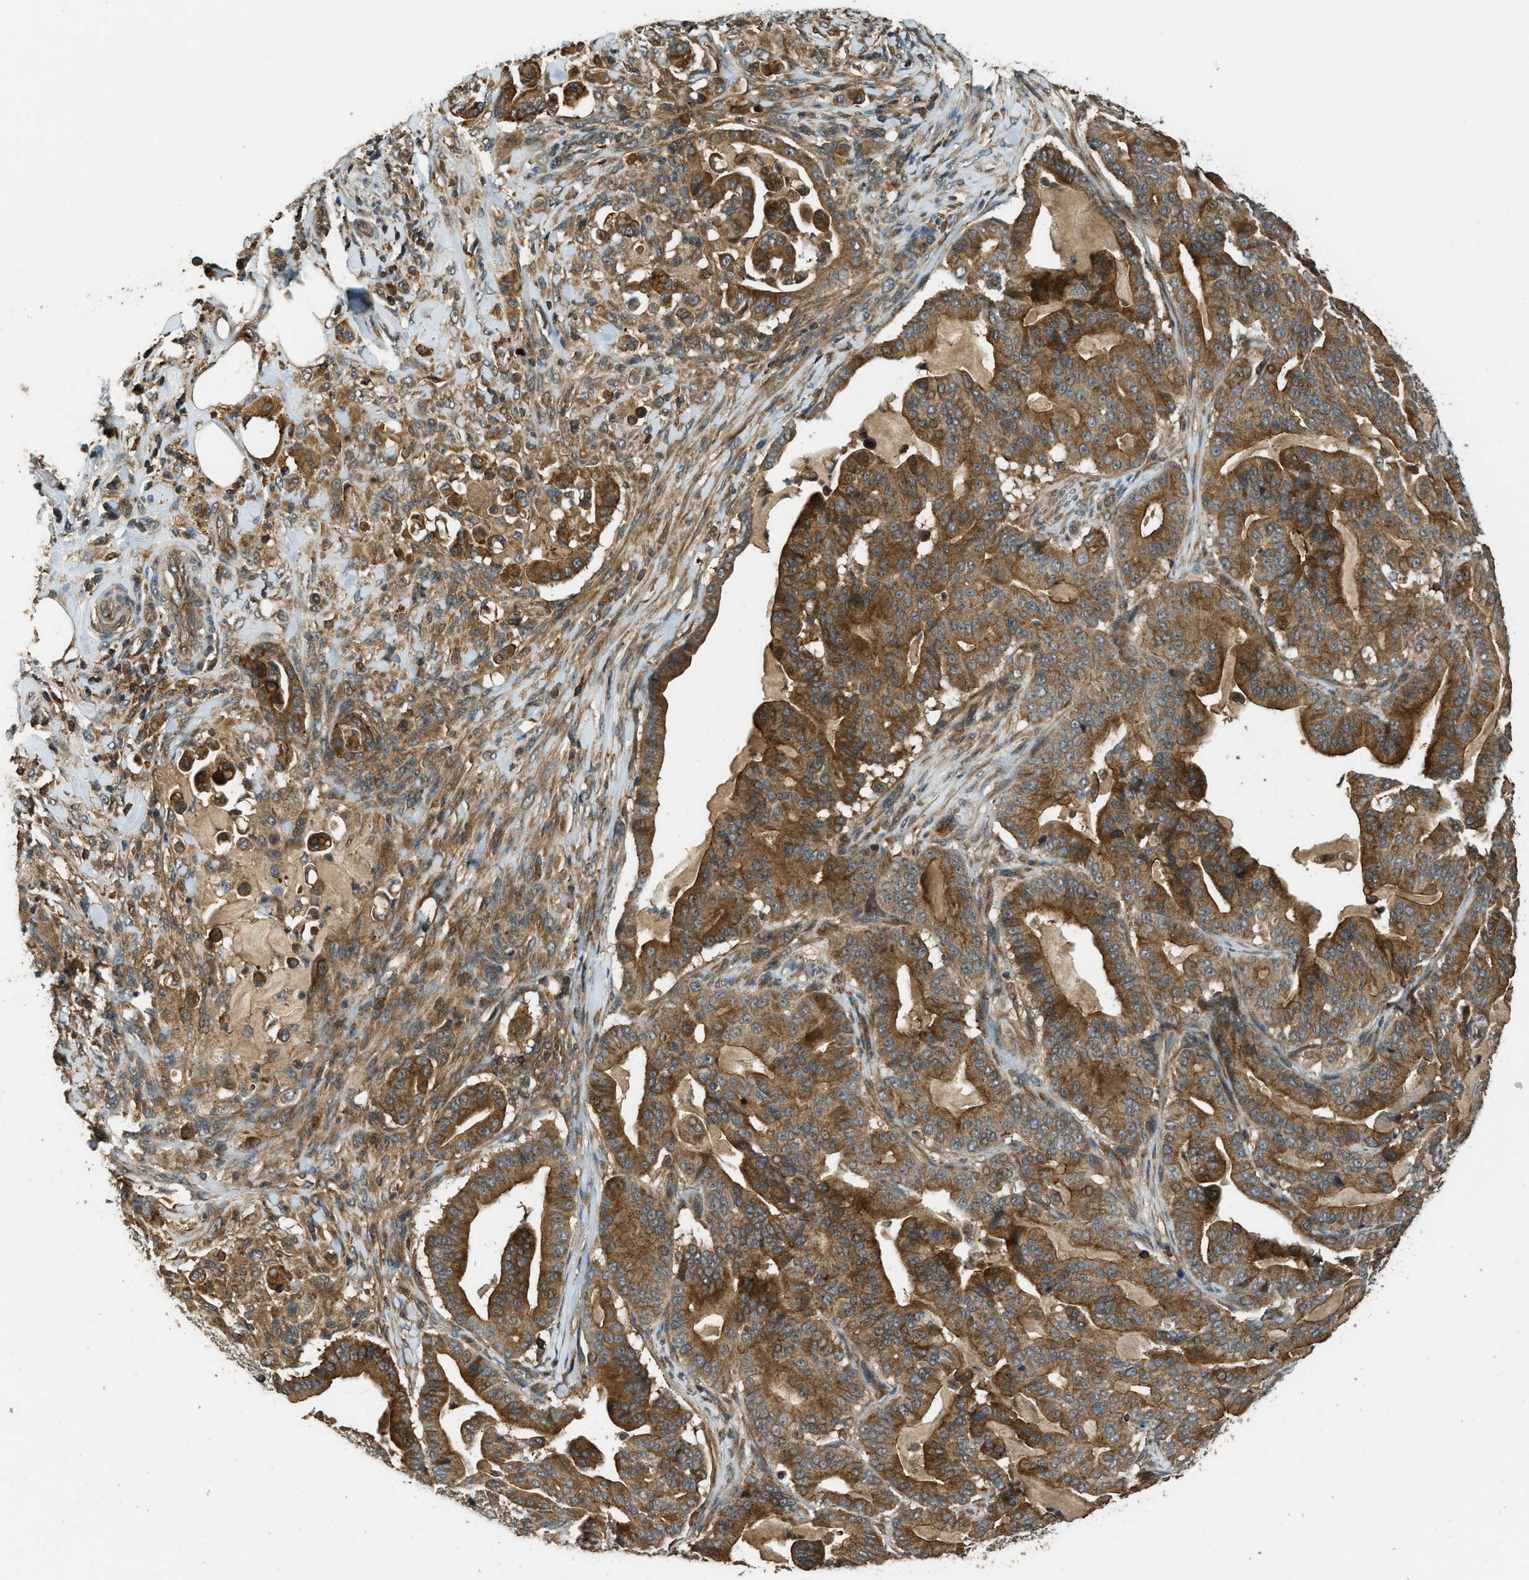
{"staining": {"intensity": "strong", "quantity": ">75%", "location": "cytoplasmic/membranous"}, "tissue": "pancreatic cancer", "cell_type": "Tumor cells", "image_type": "cancer", "snomed": [{"axis": "morphology", "description": "Adenocarcinoma, NOS"}, {"axis": "topography", "description": "Pancreas"}], "caption": "High-magnification brightfield microscopy of pancreatic cancer (adenocarcinoma) stained with DAB (3,3'-diaminobenzidine) (brown) and counterstained with hematoxylin (blue). tumor cells exhibit strong cytoplasmic/membranous staining is identified in about>75% of cells.", "gene": "PPP6R3", "patient": {"sex": "male", "age": 63}}